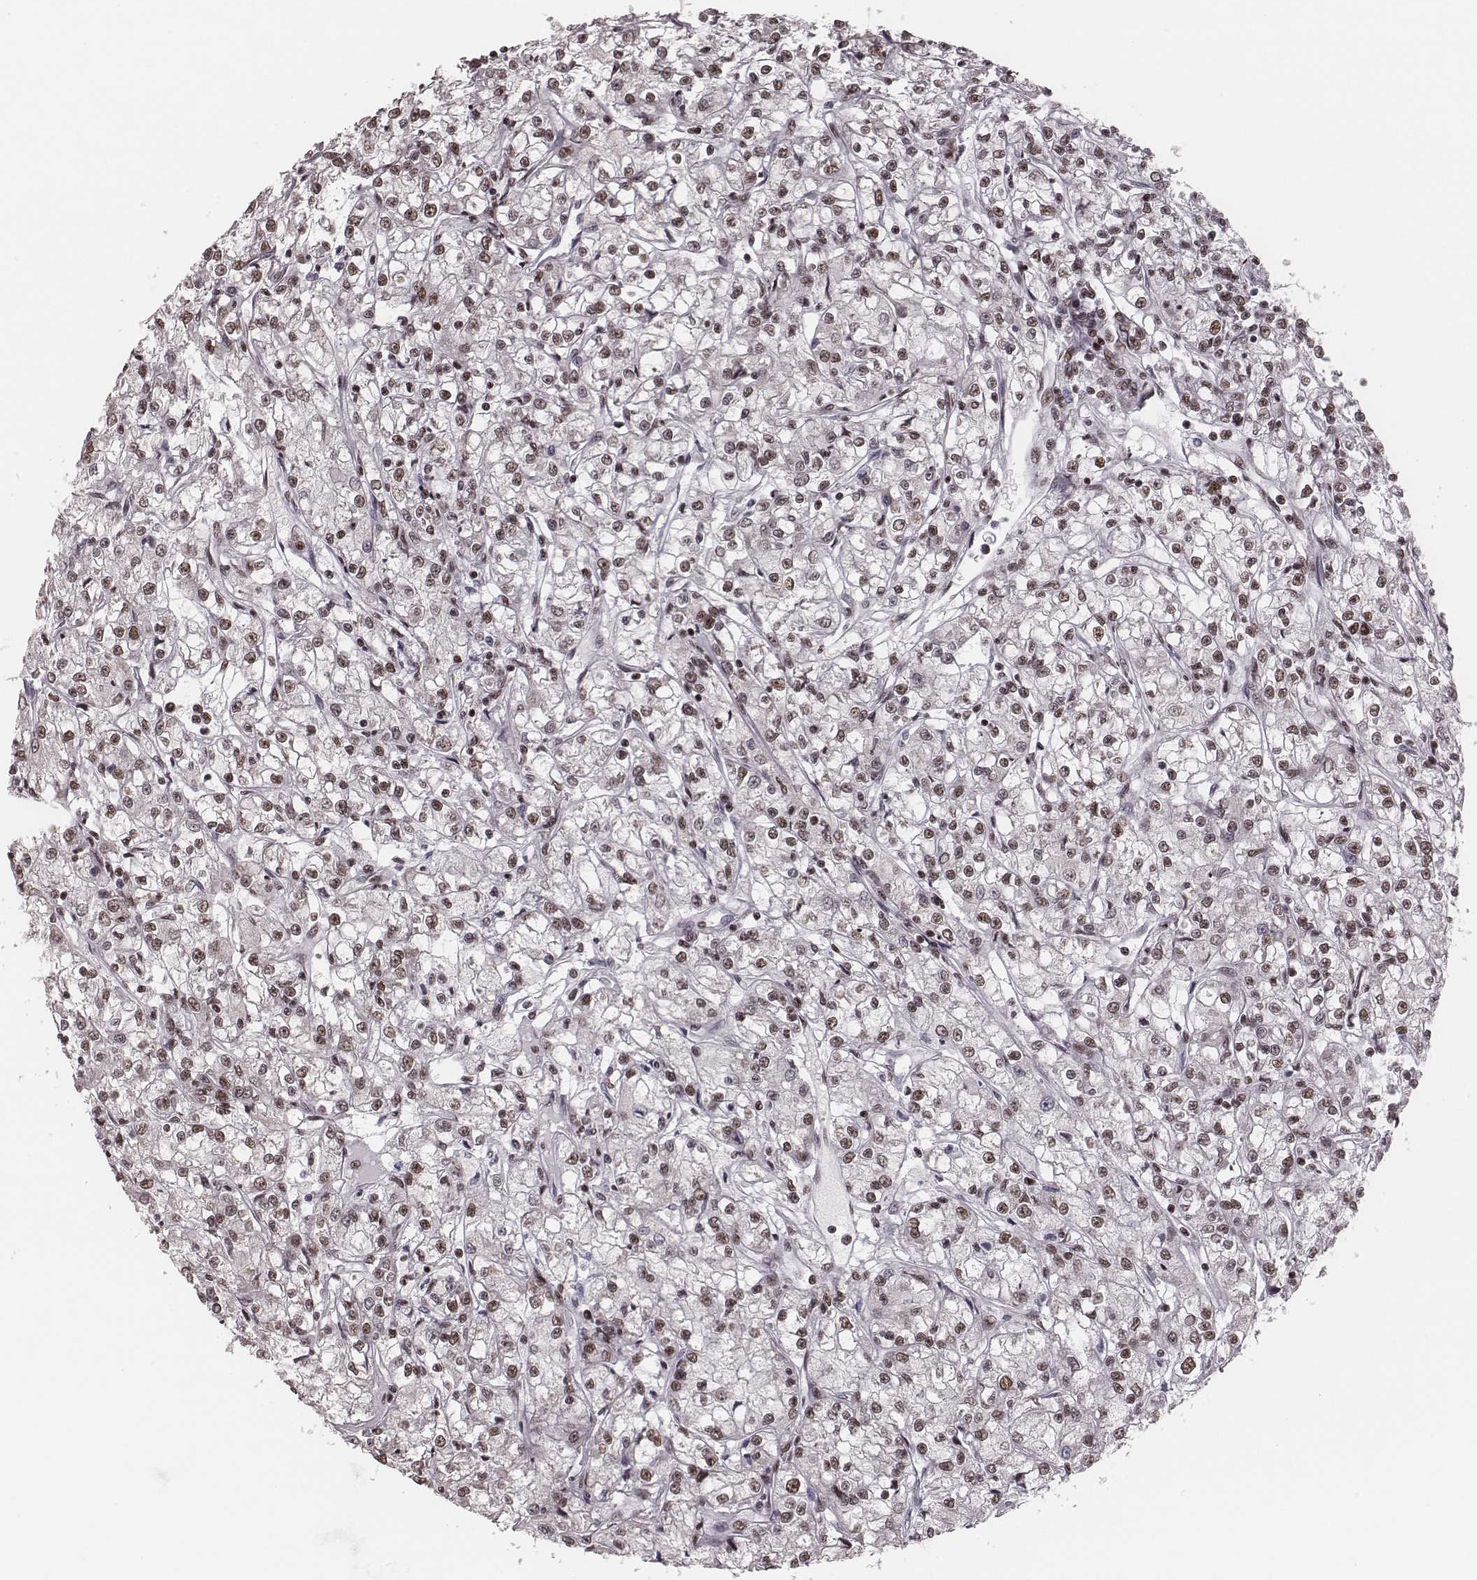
{"staining": {"intensity": "moderate", "quantity": ">75%", "location": "nuclear"}, "tissue": "renal cancer", "cell_type": "Tumor cells", "image_type": "cancer", "snomed": [{"axis": "morphology", "description": "Adenocarcinoma, NOS"}, {"axis": "topography", "description": "Kidney"}], "caption": "Human adenocarcinoma (renal) stained with a brown dye reveals moderate nuclear positive expression in about >75% of tumor cells.", "gene": "LUC7L", "patient": {"sex": "female", "age": 59}}